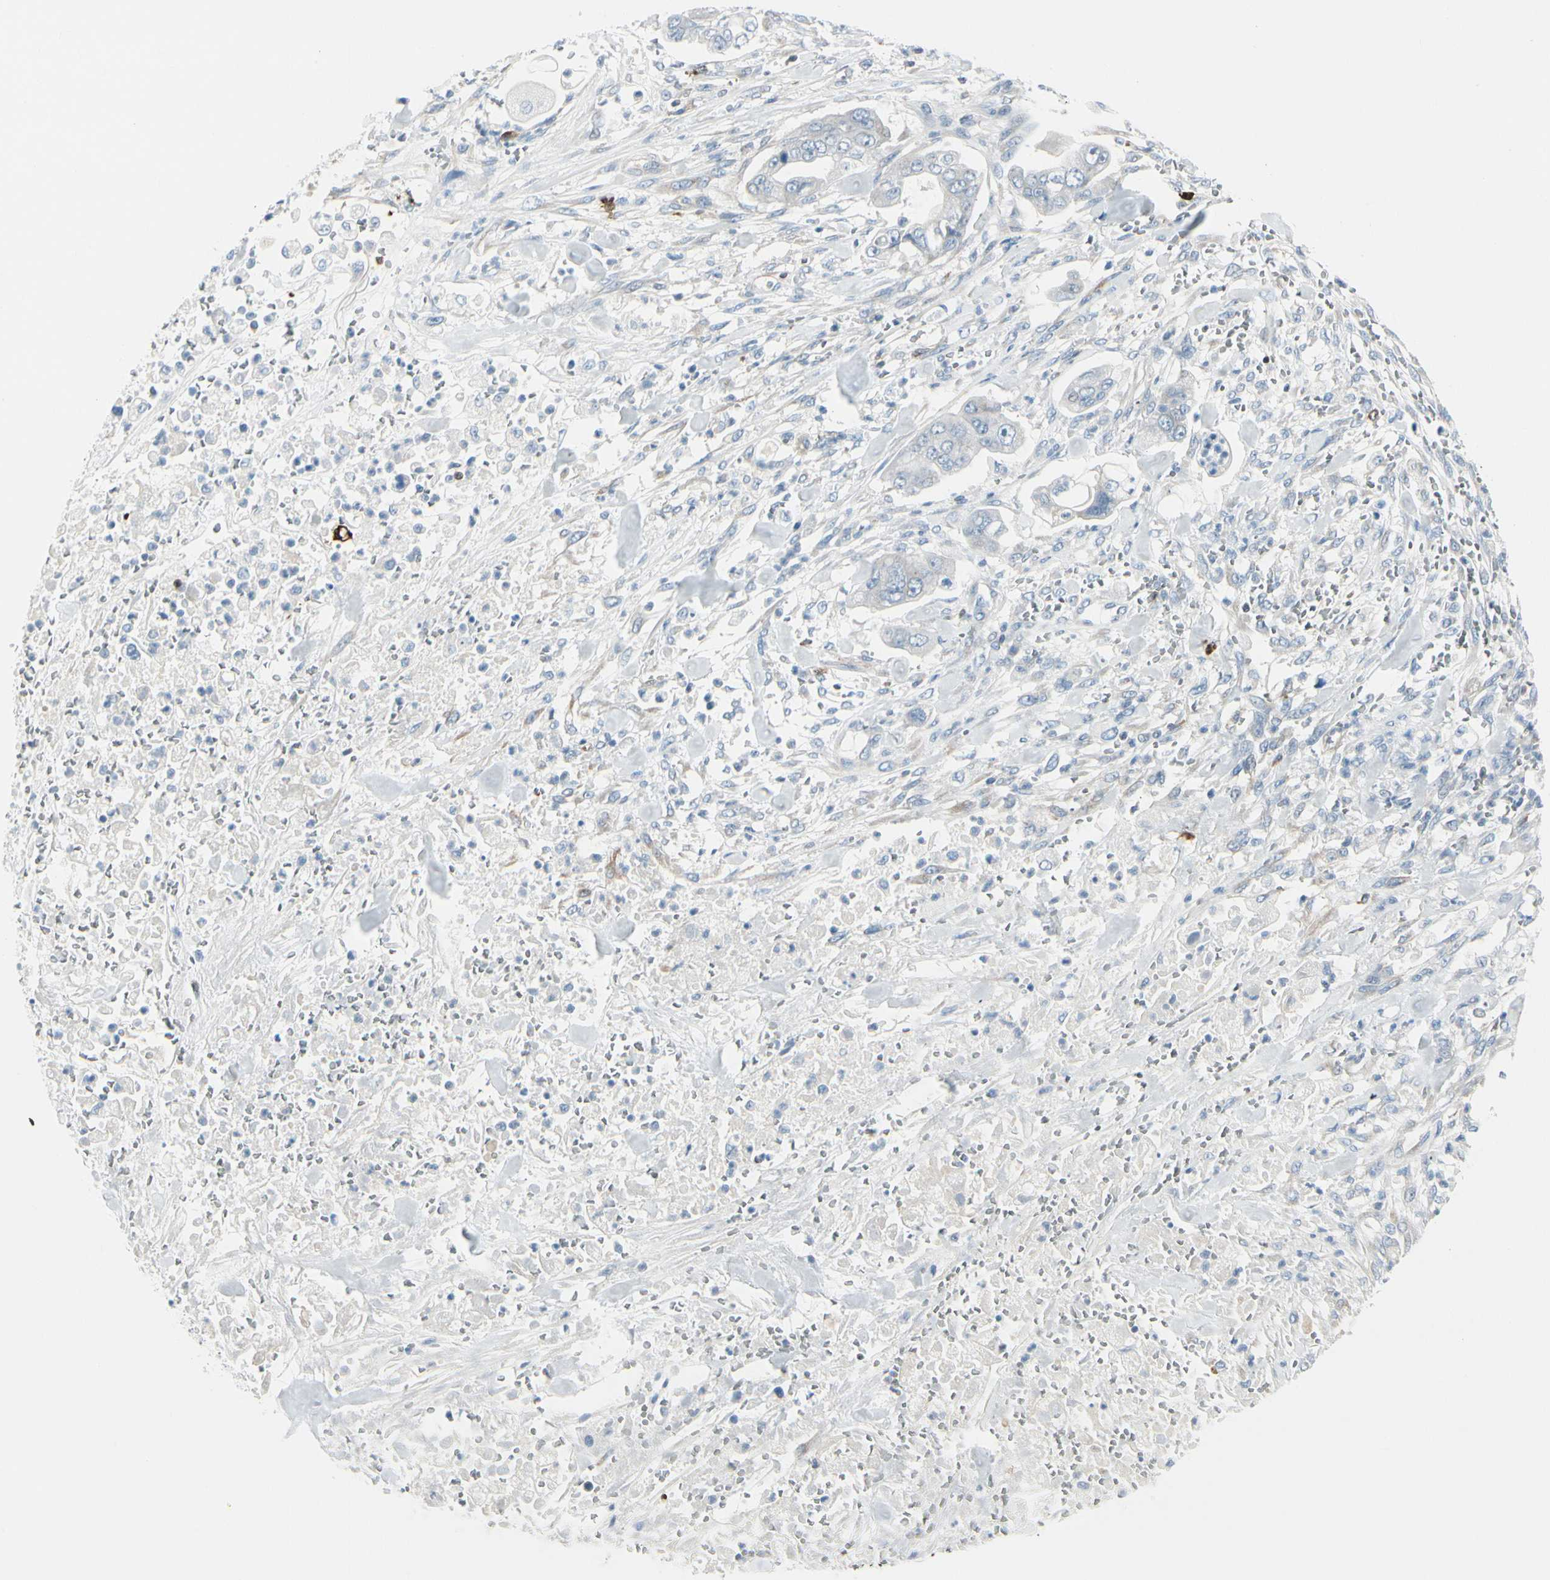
{"staining": {"intensity": "negative", "quantity": "none", "location": "none"}, "tissue": "stomach cancer", "cell_type": "Tumor cells", "image_type": "cancer", "snomed": [{"axis": "morphology", "description": "Adenocarcinoma, NOS"}, {"axis": "topography", "description": "Stomach"}], "caption": "Immunohistochemistry (IHC) image of stomach cancer (adenocarcinoma) stained for a protein (brown), which shows no staining in tumor cells. The staining is performed using DAB (3,3'-diaminobenzidine) brown chromogen with nuclei counter-stained in using hematoxylin.", "gene": "TRAF1", "patient": {"sex": "male", "age": 62}}